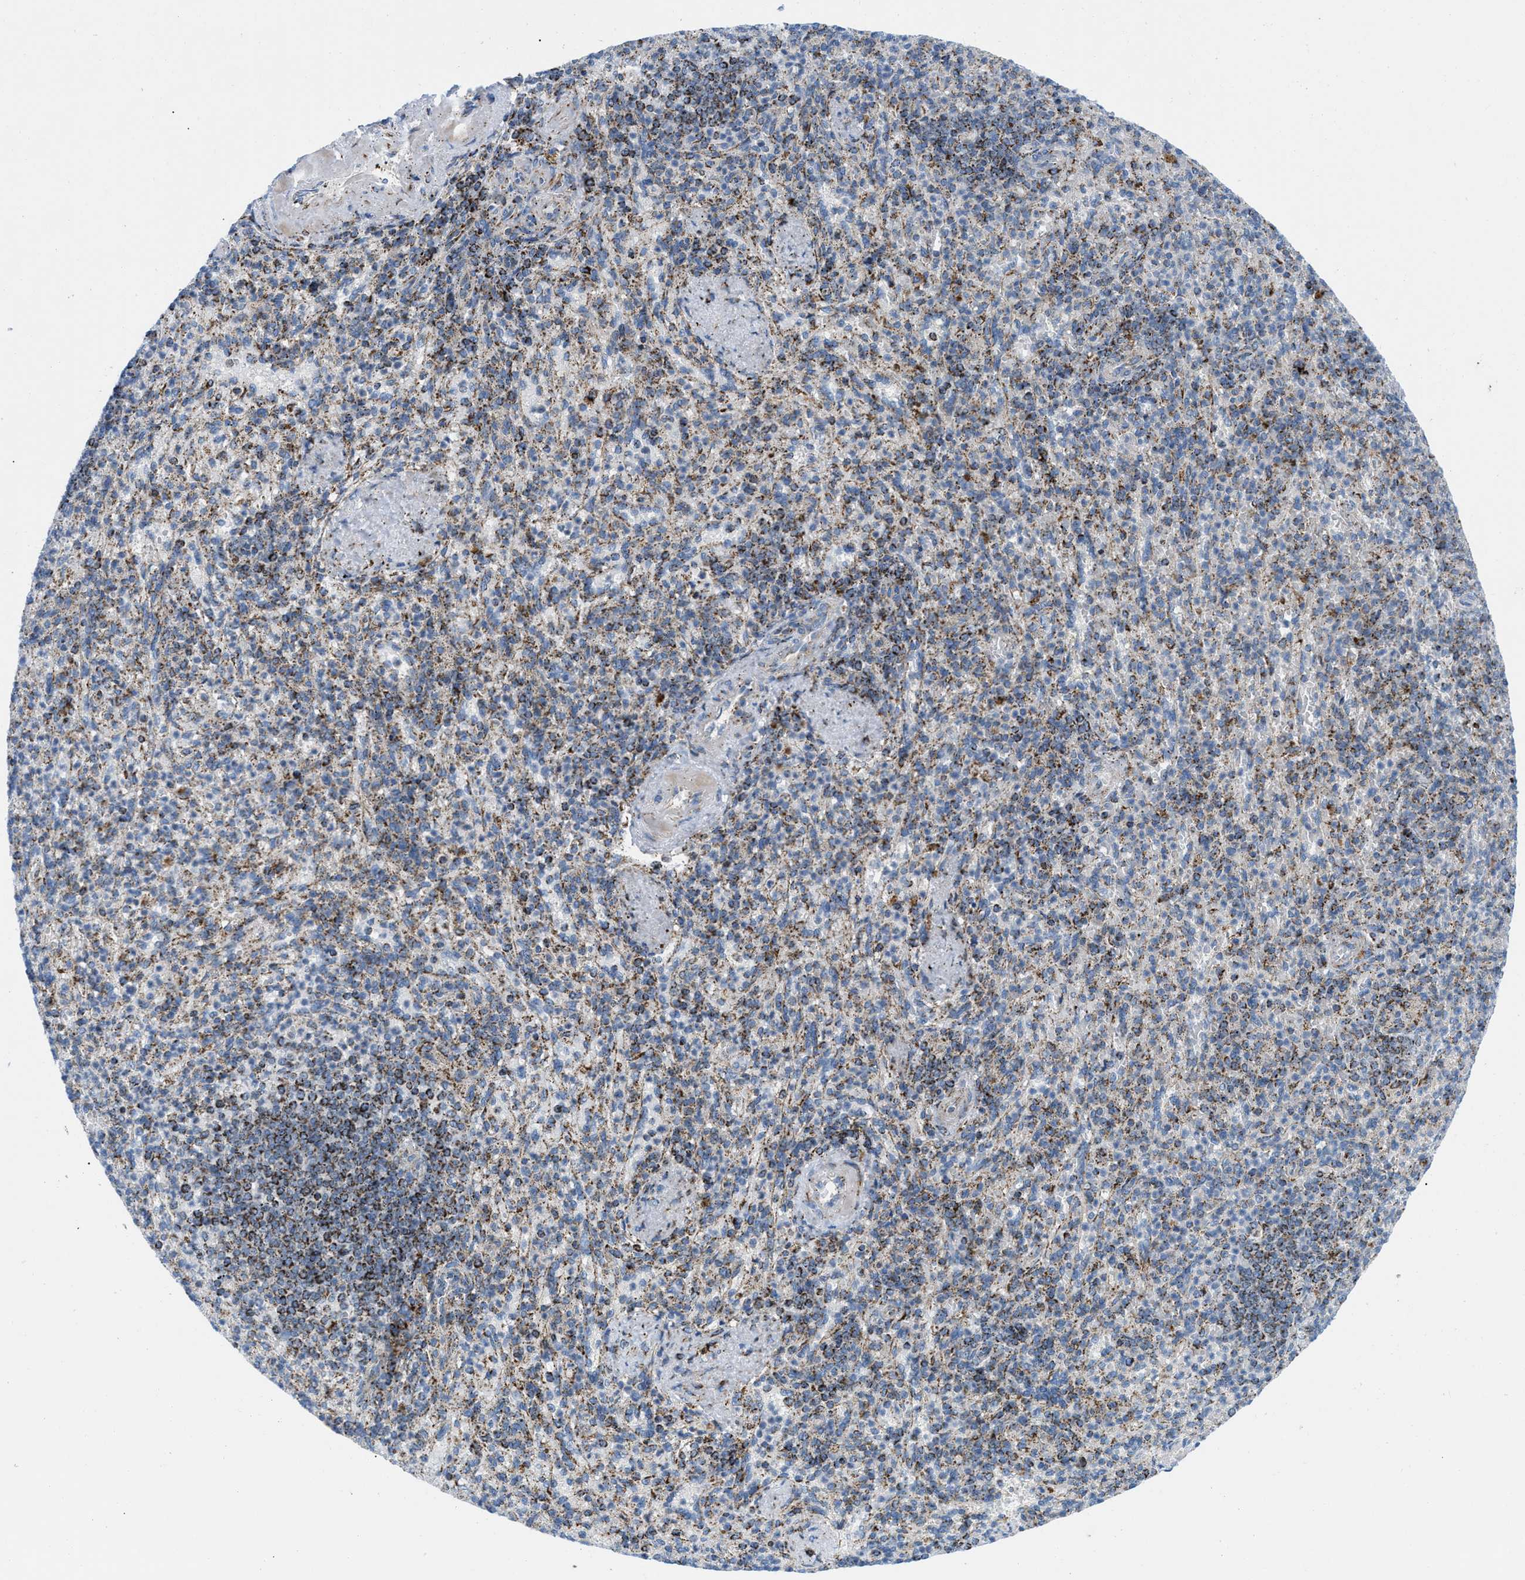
{"staining": {"intensity": "moderate", "quantity": "25%-75%", "location": "cytoplasmic/membranous"}, "tissue": "spleen", "cell_type": "Cells in red pulp", "image_type": "normal", "snomed": [{"axis": "morphology", "description": "Normal tissue, NOS"}, {"axis": "topography", "description": "Spleen"}], "caption": "Human spleen stained with a brown dye displays moderate cytoplasmic/membranous positive positivity in approximately 25%-75% of cells in red pulp.", "gene": "RBBP9", "patient": {"sex": "female", "age": 74}}